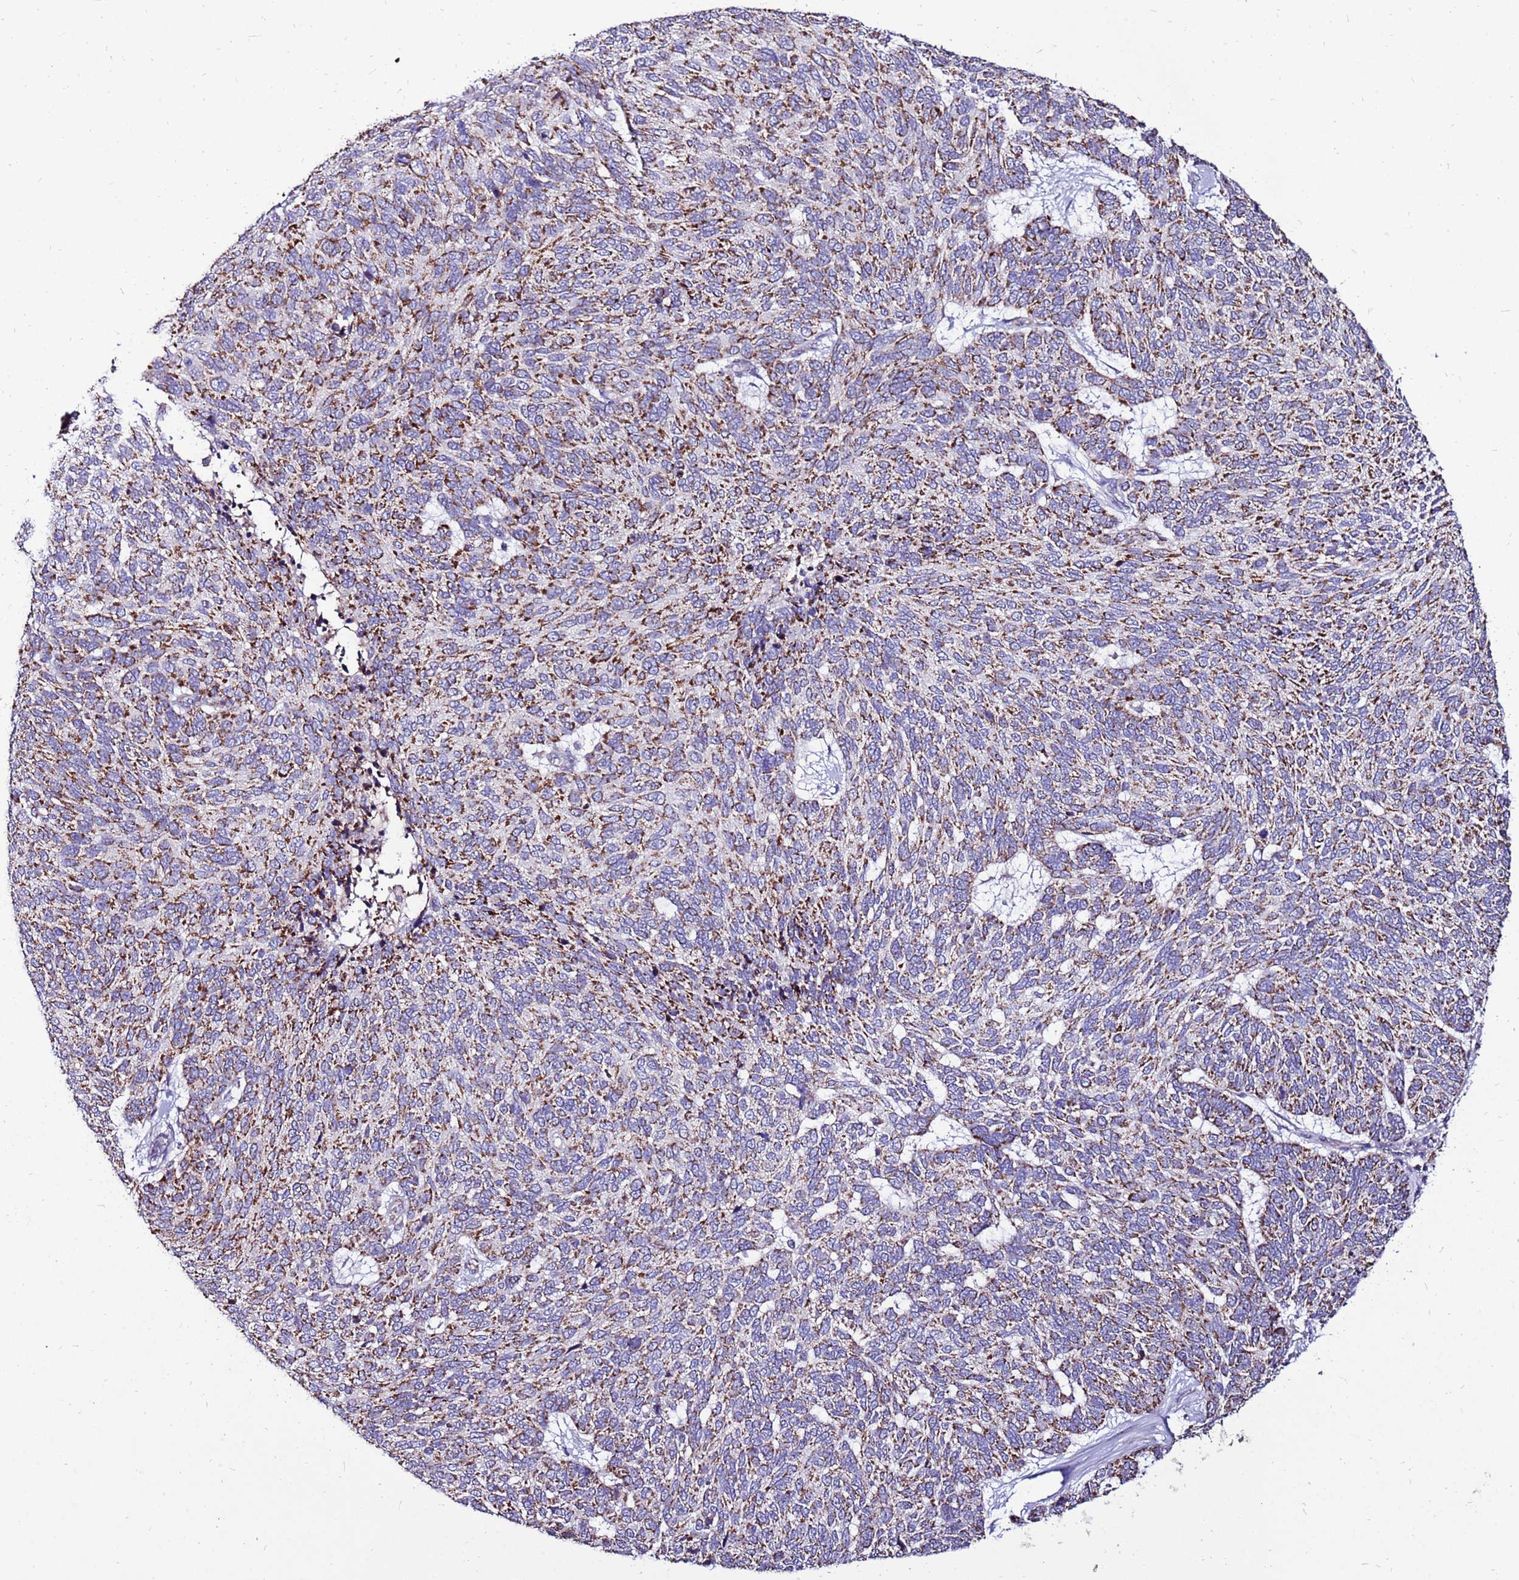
{"staining": {"intensity": "moderate", "quantity": ">75%", "location": "cytoplasmic/membranous"}, "tissue": "skin cancer", "cell_type": "Tumor cells", "image_type": "cancer", "snomed": [{"axis": "morphology", "description": "Basal cell carcinoma"}, {"axis": "topography", "description": "Skin"}], "caption": "This image demonstrates immunohistochemistry staining of human basal cell carcinoma (skin), with medium moderate cytoplasmic/membranous expression in about >75% of tumor cells.", "gene": "SPSB3", "patient": {"sex": "female", "age": 65}}